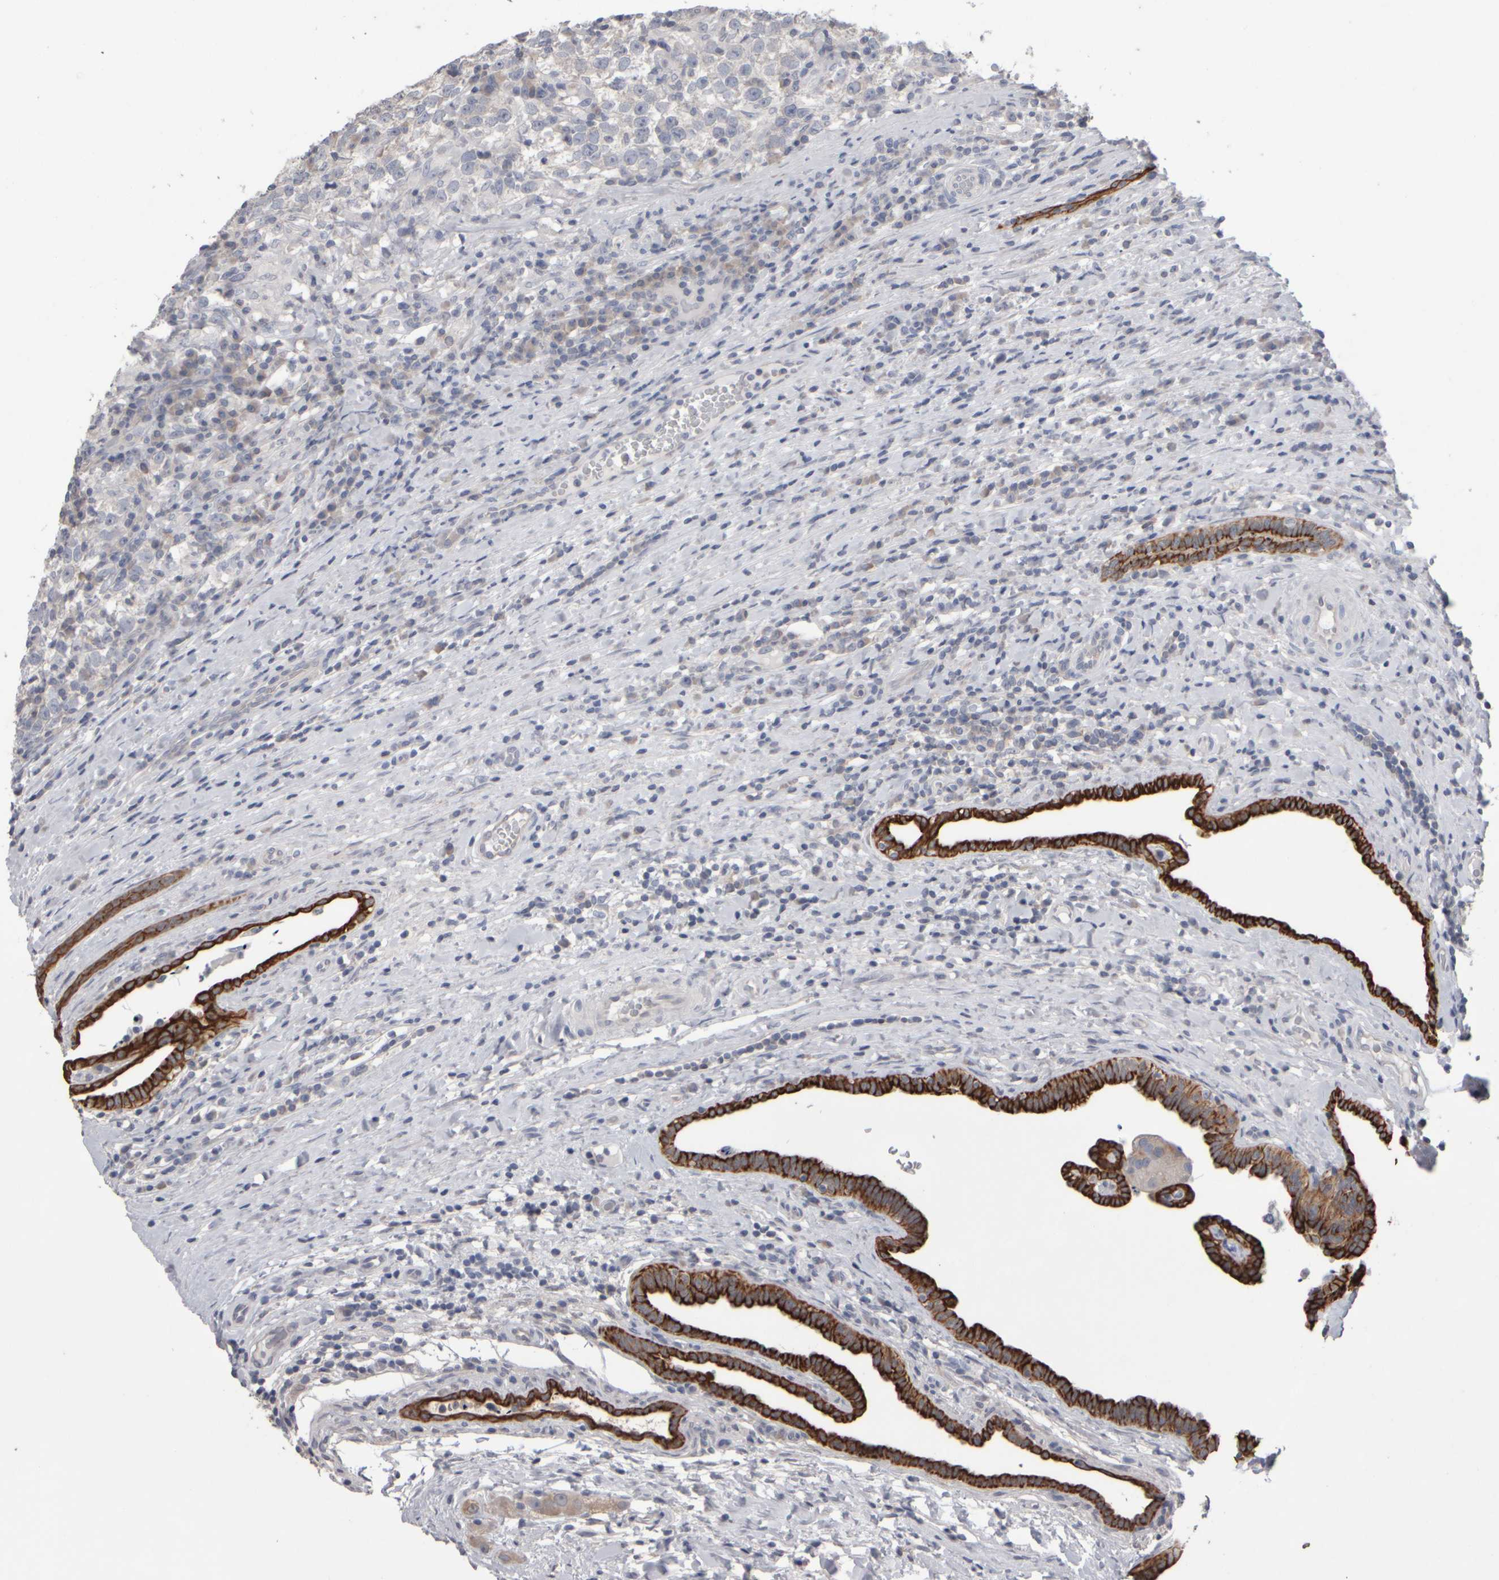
{"staining": {"intensity": "negative", "quantity": "none", "location": "none"}, "tissue": "testis cancer", "cell_type": "Tumor cells", "image_type": "cancer", "snomed": [{"axis": "morphology", "description": "Normal tissue, NOS"}, {"axis": "morphology", "description": "Seminoma, NOS"}, {"axis": "topography", "description": "Testis"}], "caption": "This micrograph is of testis cancer (seminoma) stained with immunohistochemistry (IHC) to label a protein in brown with the nuclei are counter-stained blue. There is no staining in tumor cells.", "gene": "EPHX2", "patient": {"sex": "male", "age": 43}}